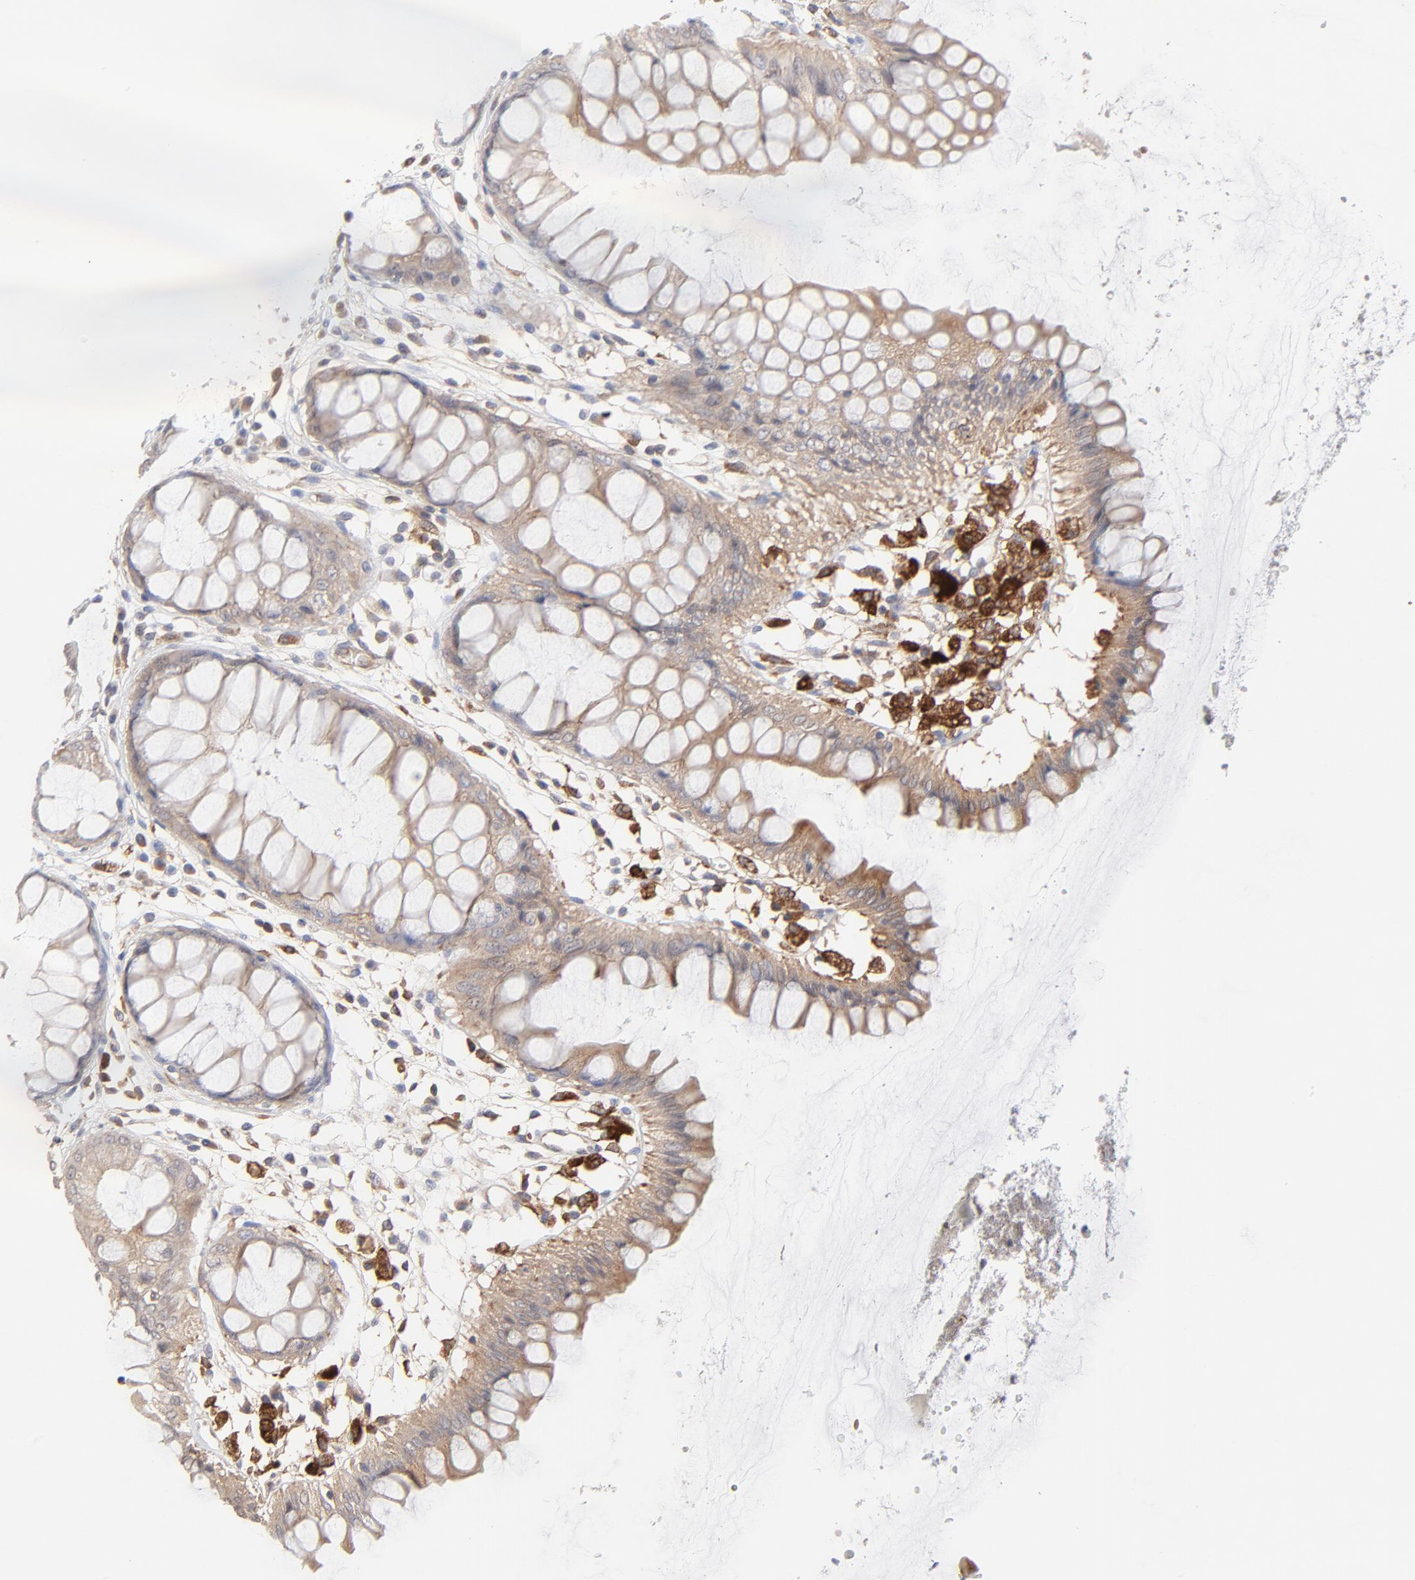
{"staining": {"intensity": "moderate", "quantity": ">75%", "location": "cytoplasmic/membranous"}, "tissue": "rectum", "cell_type": "Glandular cells", "image_type": "normal", "snomed": [{"axis": "morphology", "description": "Normal tissue, NOS"}, {"axis": "morphology", "description": "Adenocarcinoma, NOS"}, {"axis": "topography", "description": "Rectum"}], "caption": "Immunohistochemistry image of unremarkable rectum: rectum stained using IHC displays medium levels of moderate protein expression localized specifically in the cytoplasmic/membranous of glandular cells, appearing as a cytoplasmic/membranous brown color.", "gene": "RAB9A", "patient": {"sex": "female", "age": 65}}